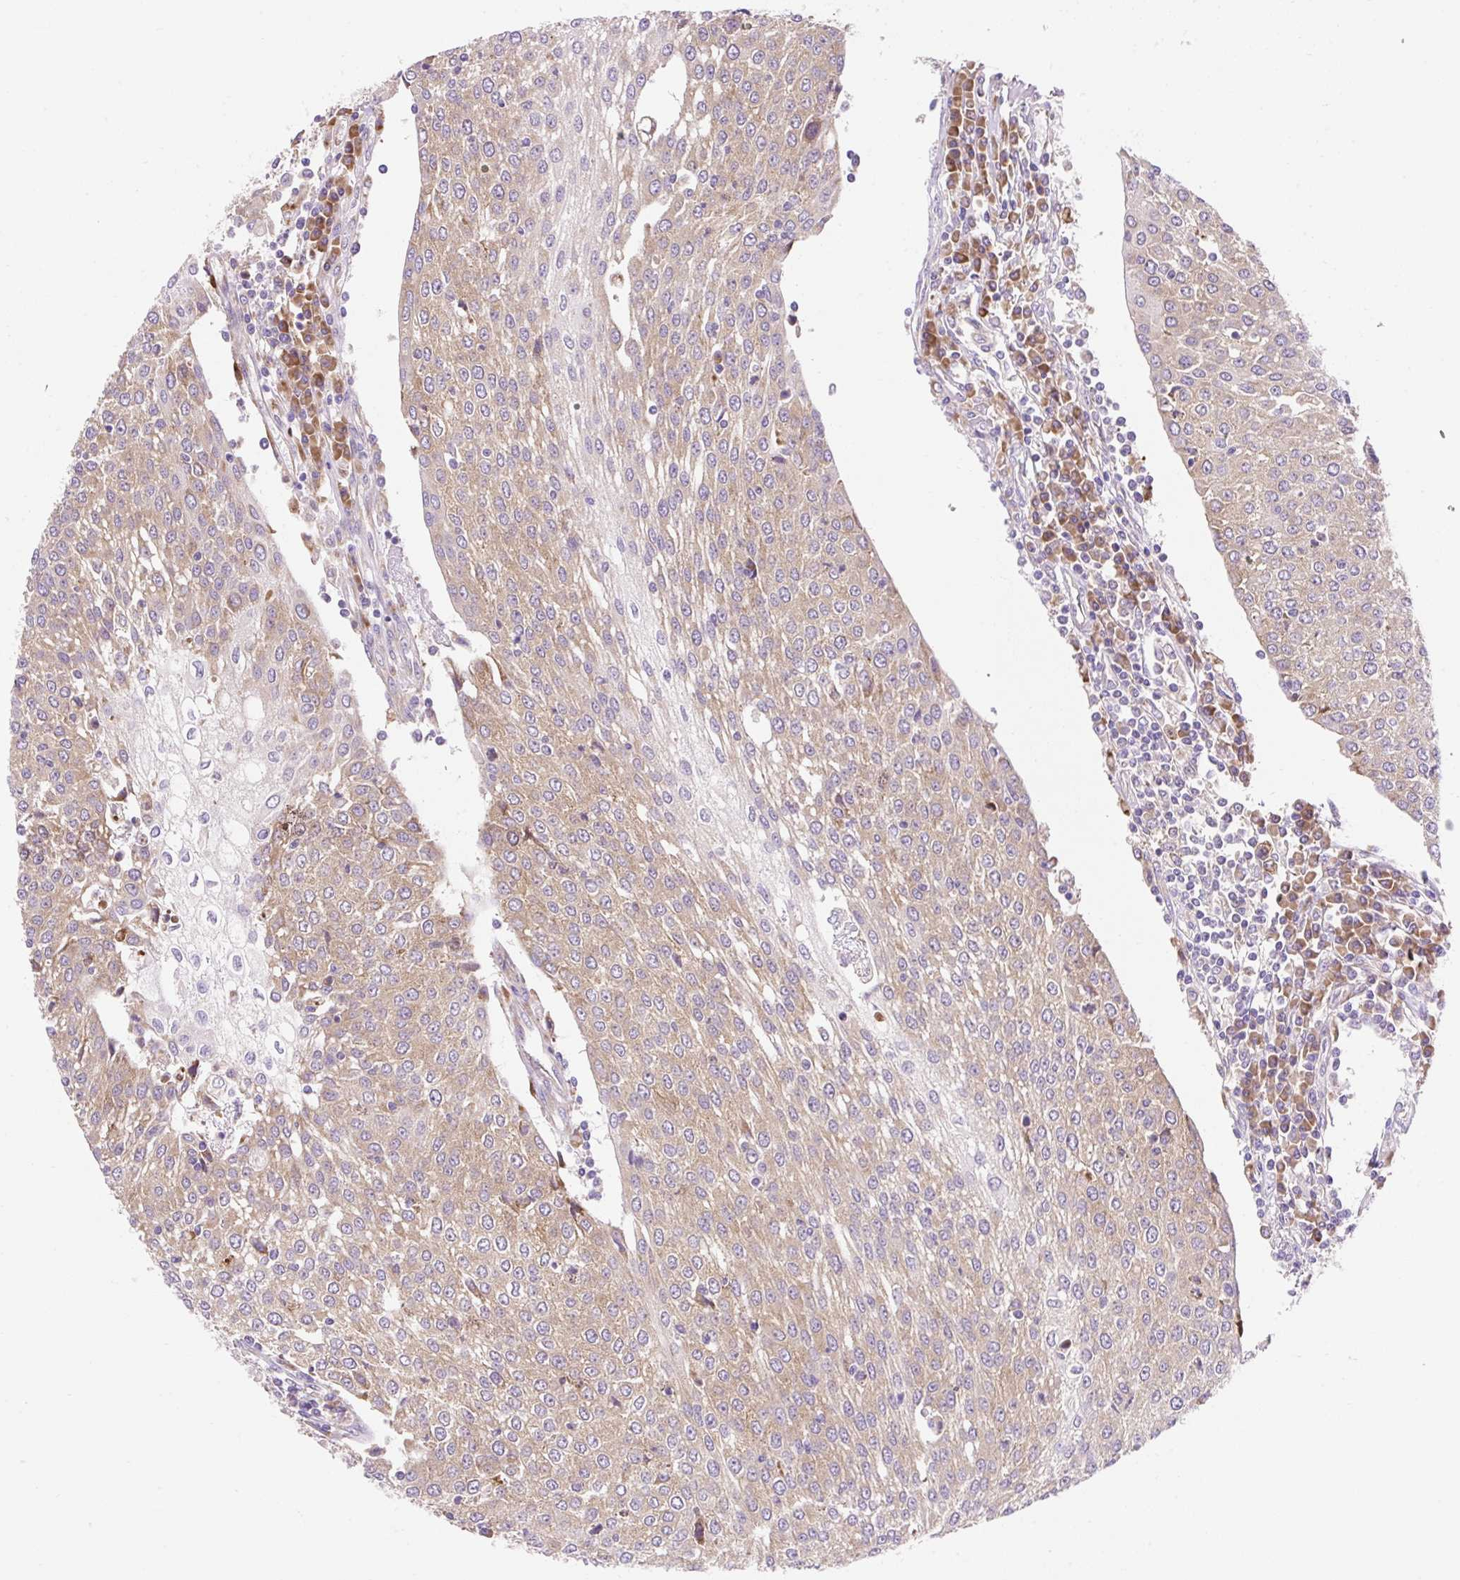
{"staining": {"intensity": "weak", "quantity": ">75%", "location": "cytoplasmic/membranous"}, "tissue": "urothelial cancer", "cell_type": "Tumor cells", "image_type": "cancer", "snomed": [{"axis": "morphology", "description": "Urothelial carcinoma, High grade"}, {"axis": "topography", "description": "Urinary bladder"}], "caption": "Weak cytoplasmic/membranous staining for a protein is appreciated in approximately >75% of tumor cells of urothelial cancer using immunohistochemistry.", "gene": "GPR45", "patient": {"sex": "female", "age": 85}}